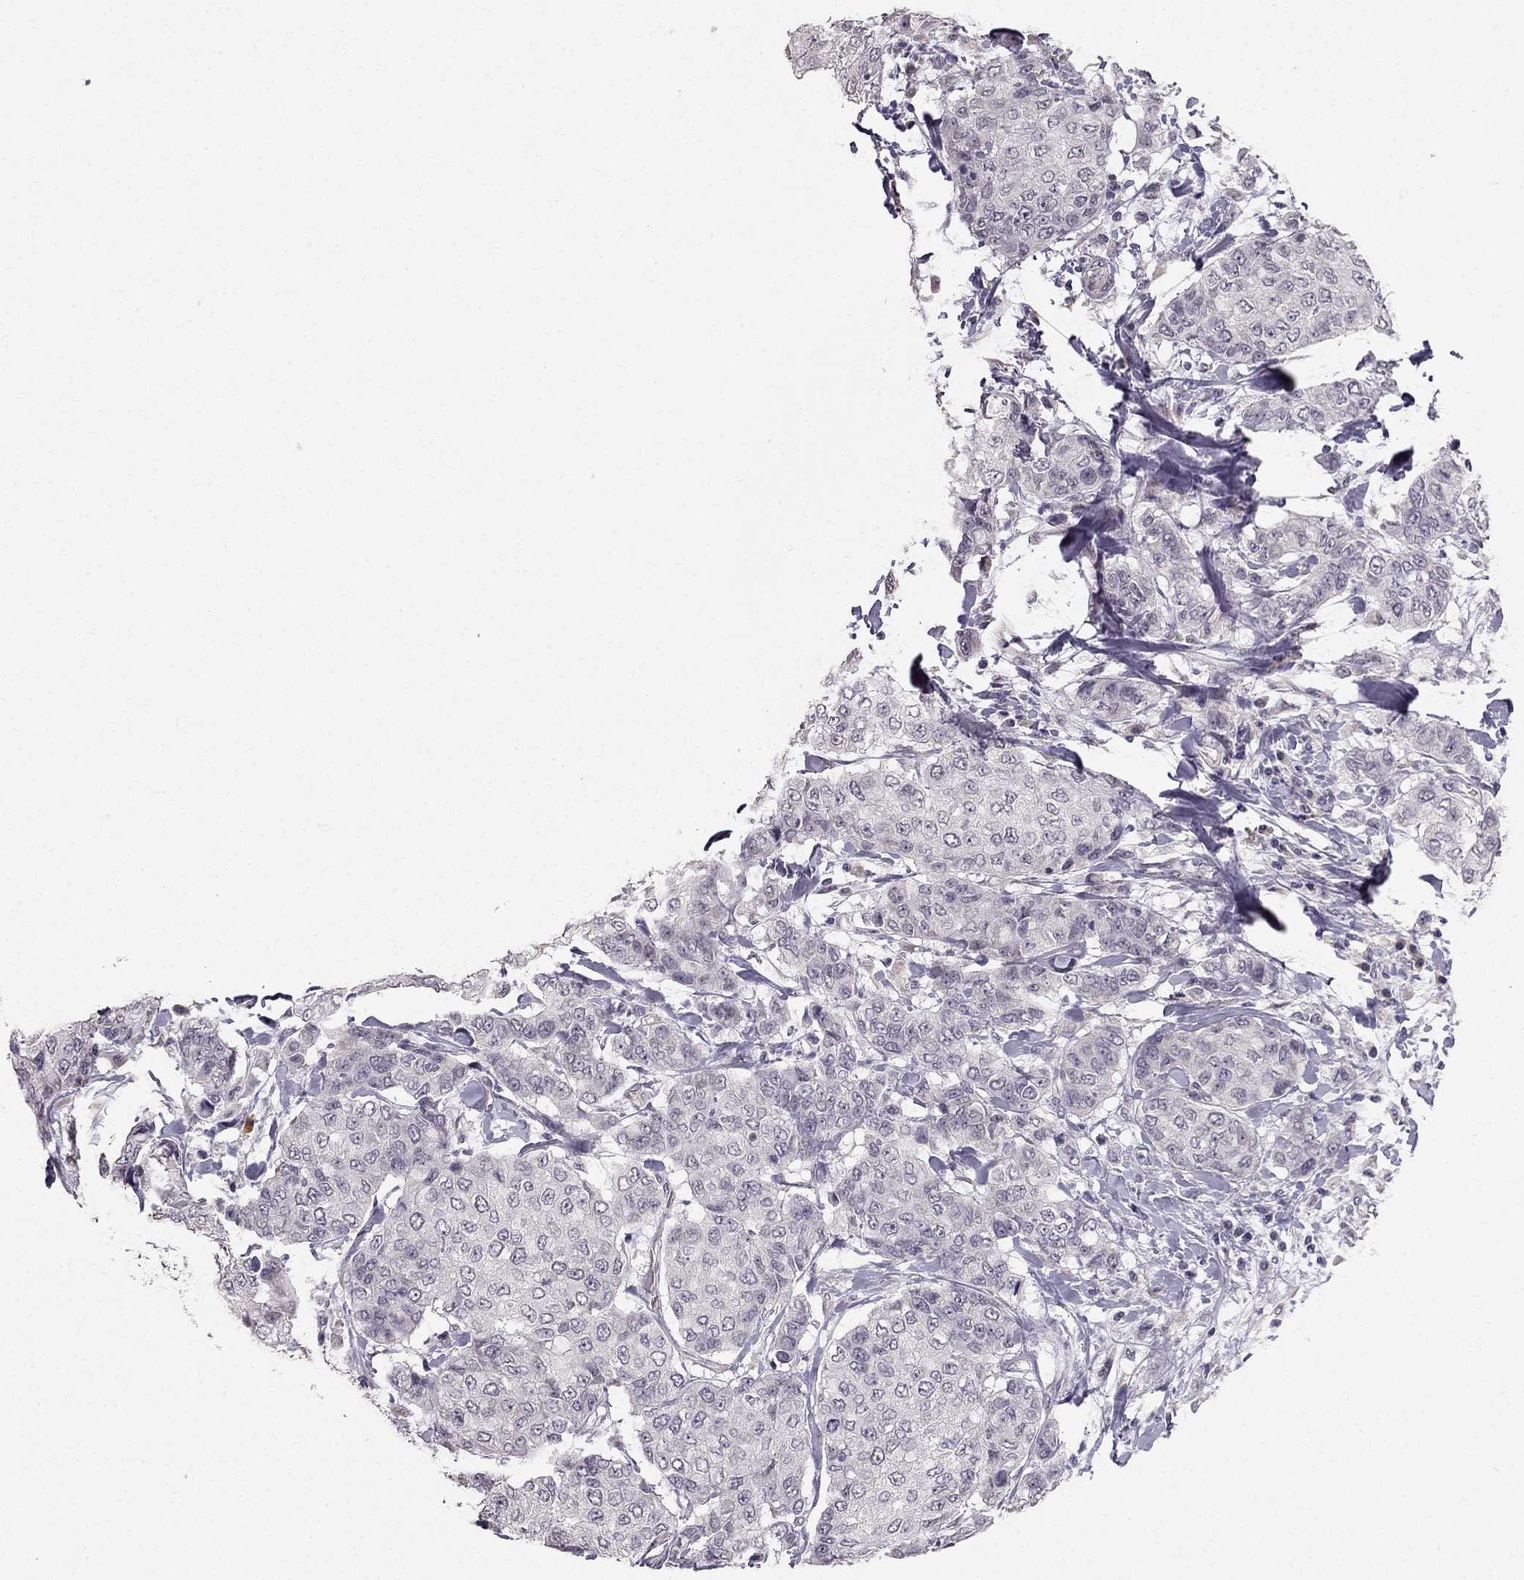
{"staining": {"intensity": "negative", "quantity": "none", "location": "none"}, "tissue": "breast cancer", "cell_type": "Tumor cells", "image_type": "cancer", "snomed": [{"axis": "morphology", "description": "Duct carcinoma"}, {"axis": "topography", "description": "Breast"}], "caption": "Invasive ductal carcinoma (breast) was stained to show a protein in brown. There is no significant staining in tumor cells.", "gene": "TSPYL5", "patient": {"sex": "female", "age": 27}}